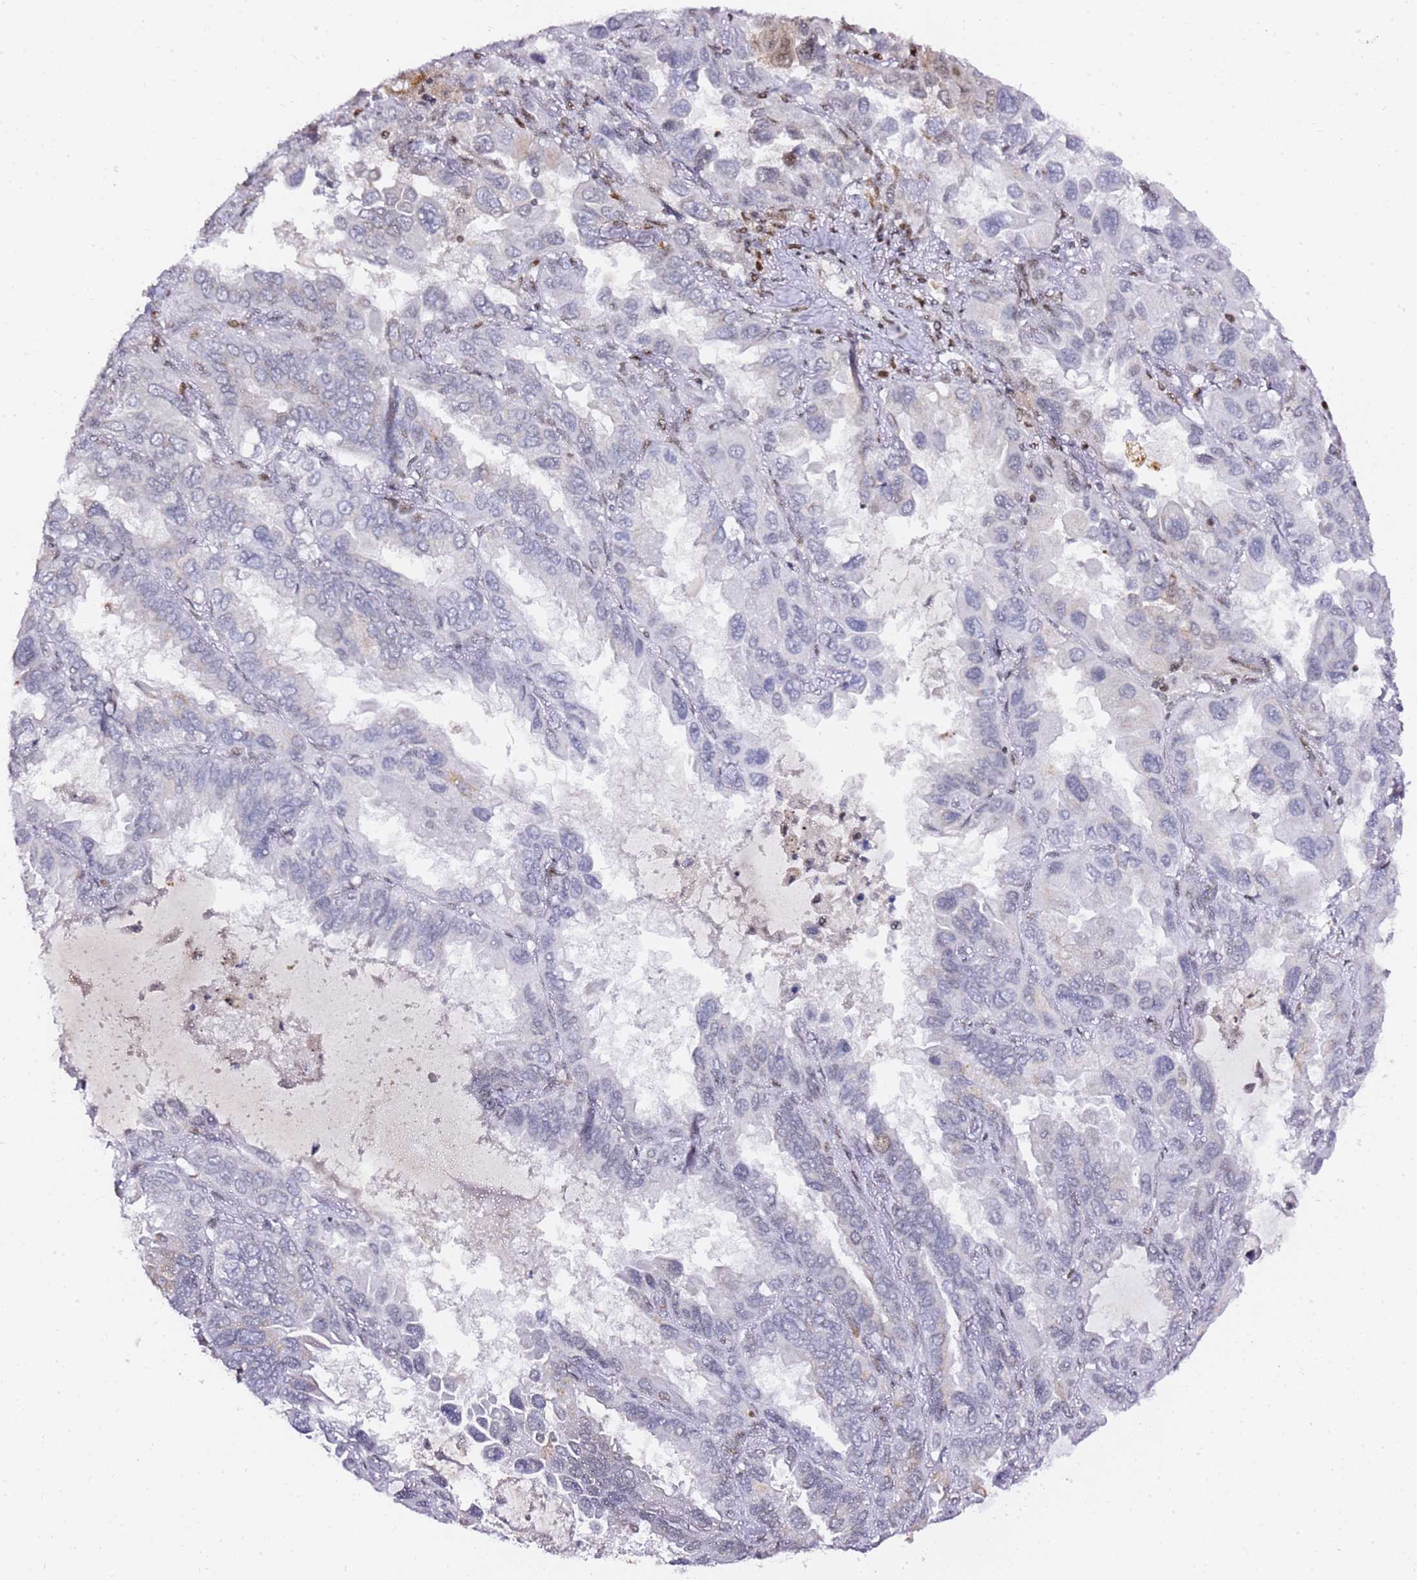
{"staining": {"intensity": "negative", "quantity": "none", "location": "none"}, "tissue": "lung cancer", "cell_type": "Tumor cells", "image_type": "cancer", "snomed": [{"axis": "morphology", "description": "Adenocarcinoma, NOS"}, {"axis": "topography", "description": "Lung"}], "caption": "Tumor cells show no significant protein expression in lung cancer.", "gene": "GBP2", "patient": {"sex": "male", "age": 64}}